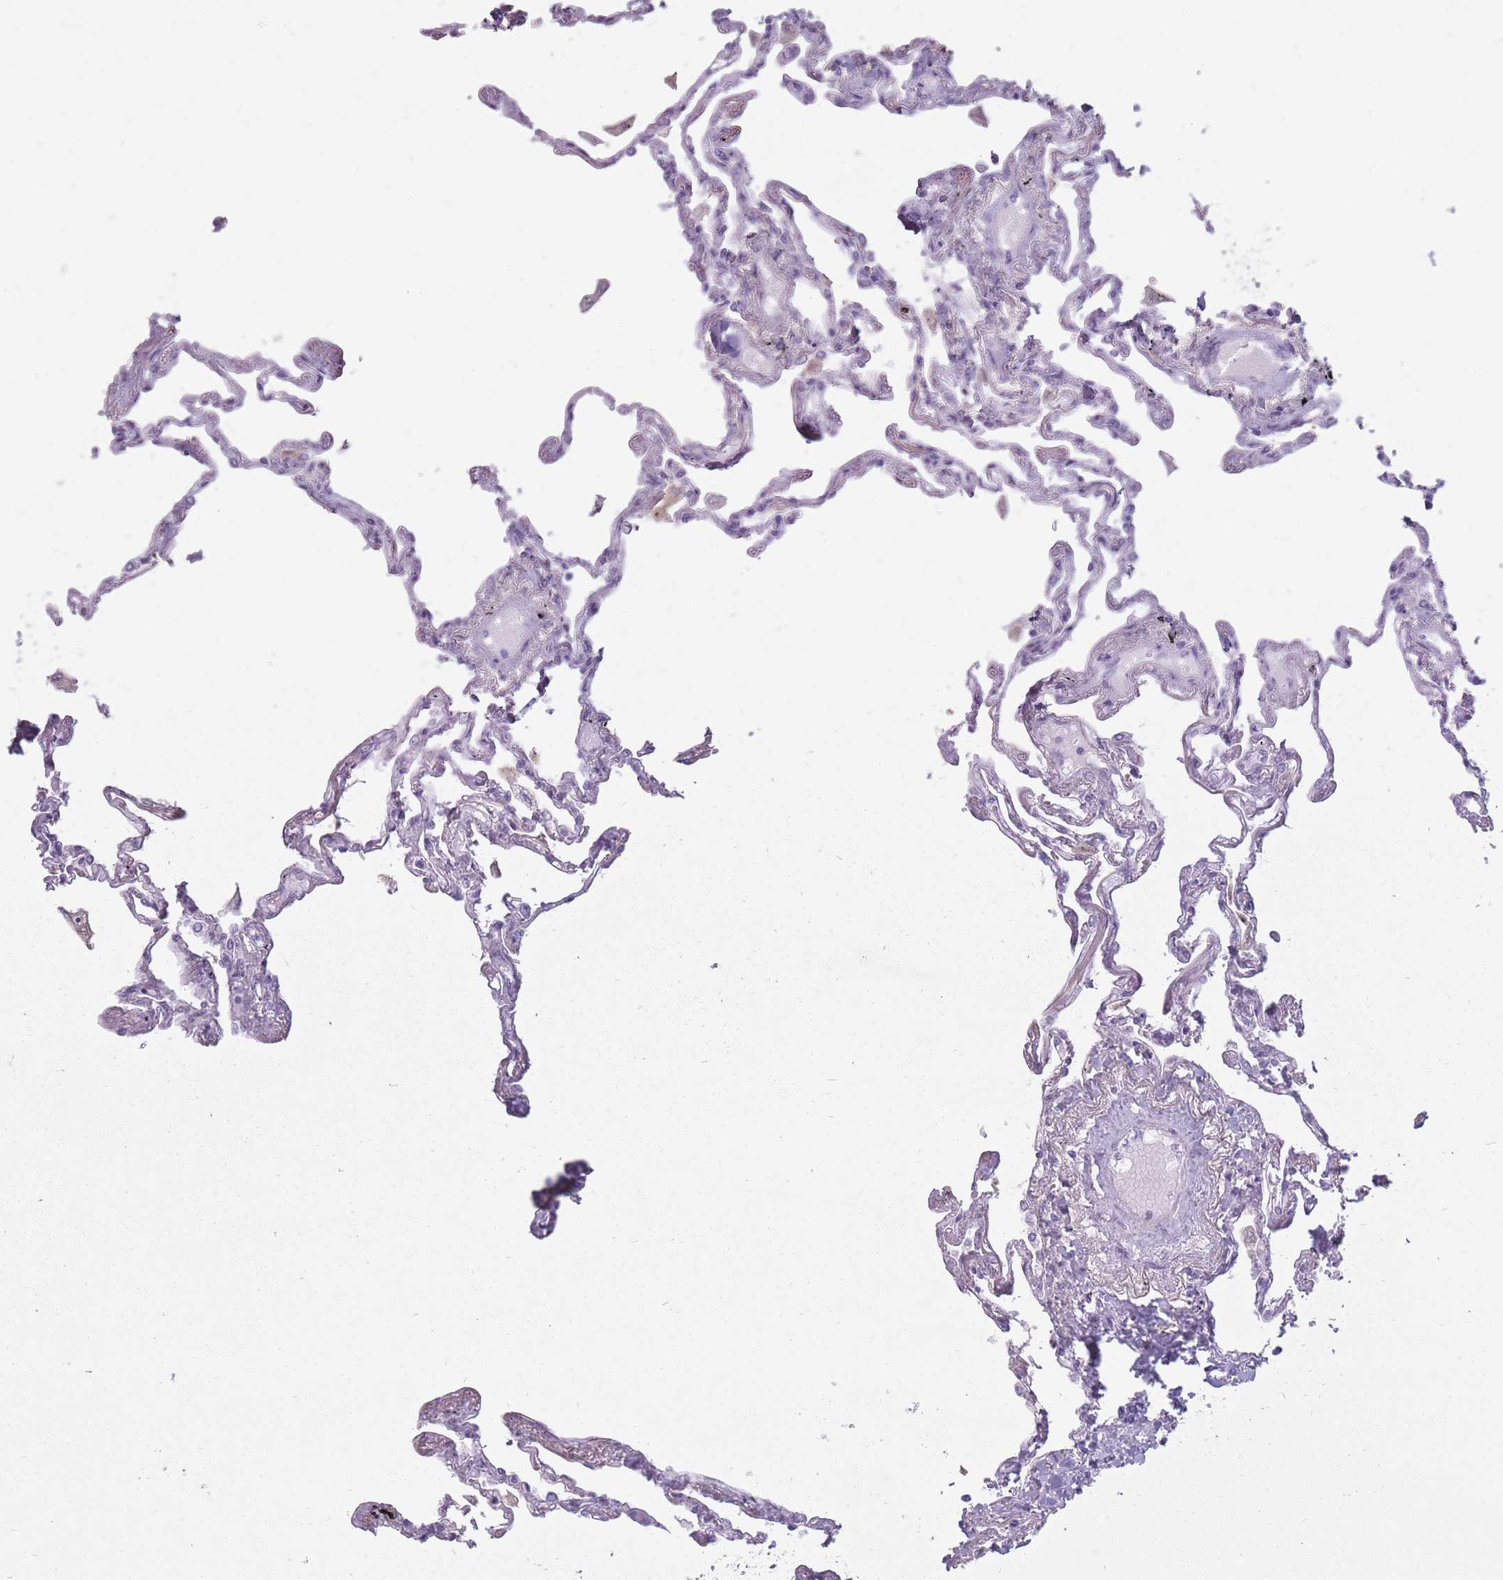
{"staining": {"intensity": "negative", "quantity": "none", "location": "none"}, "tissue": "lung", "cell_type": "Alveolar cells", "image_type": "normal", "snomed": [{"axis": "morphology", "description": "Normal tissue, NOS"}, {"axis": "topography", "description": "Lung"}], "caption": "Lung was stained to show a protein in brown. There is no significant expression in alveolar cells. Nuclei are stained in blue.", "gene": "LGALS9B", "patient": {"sex": "female", "age": 67}}